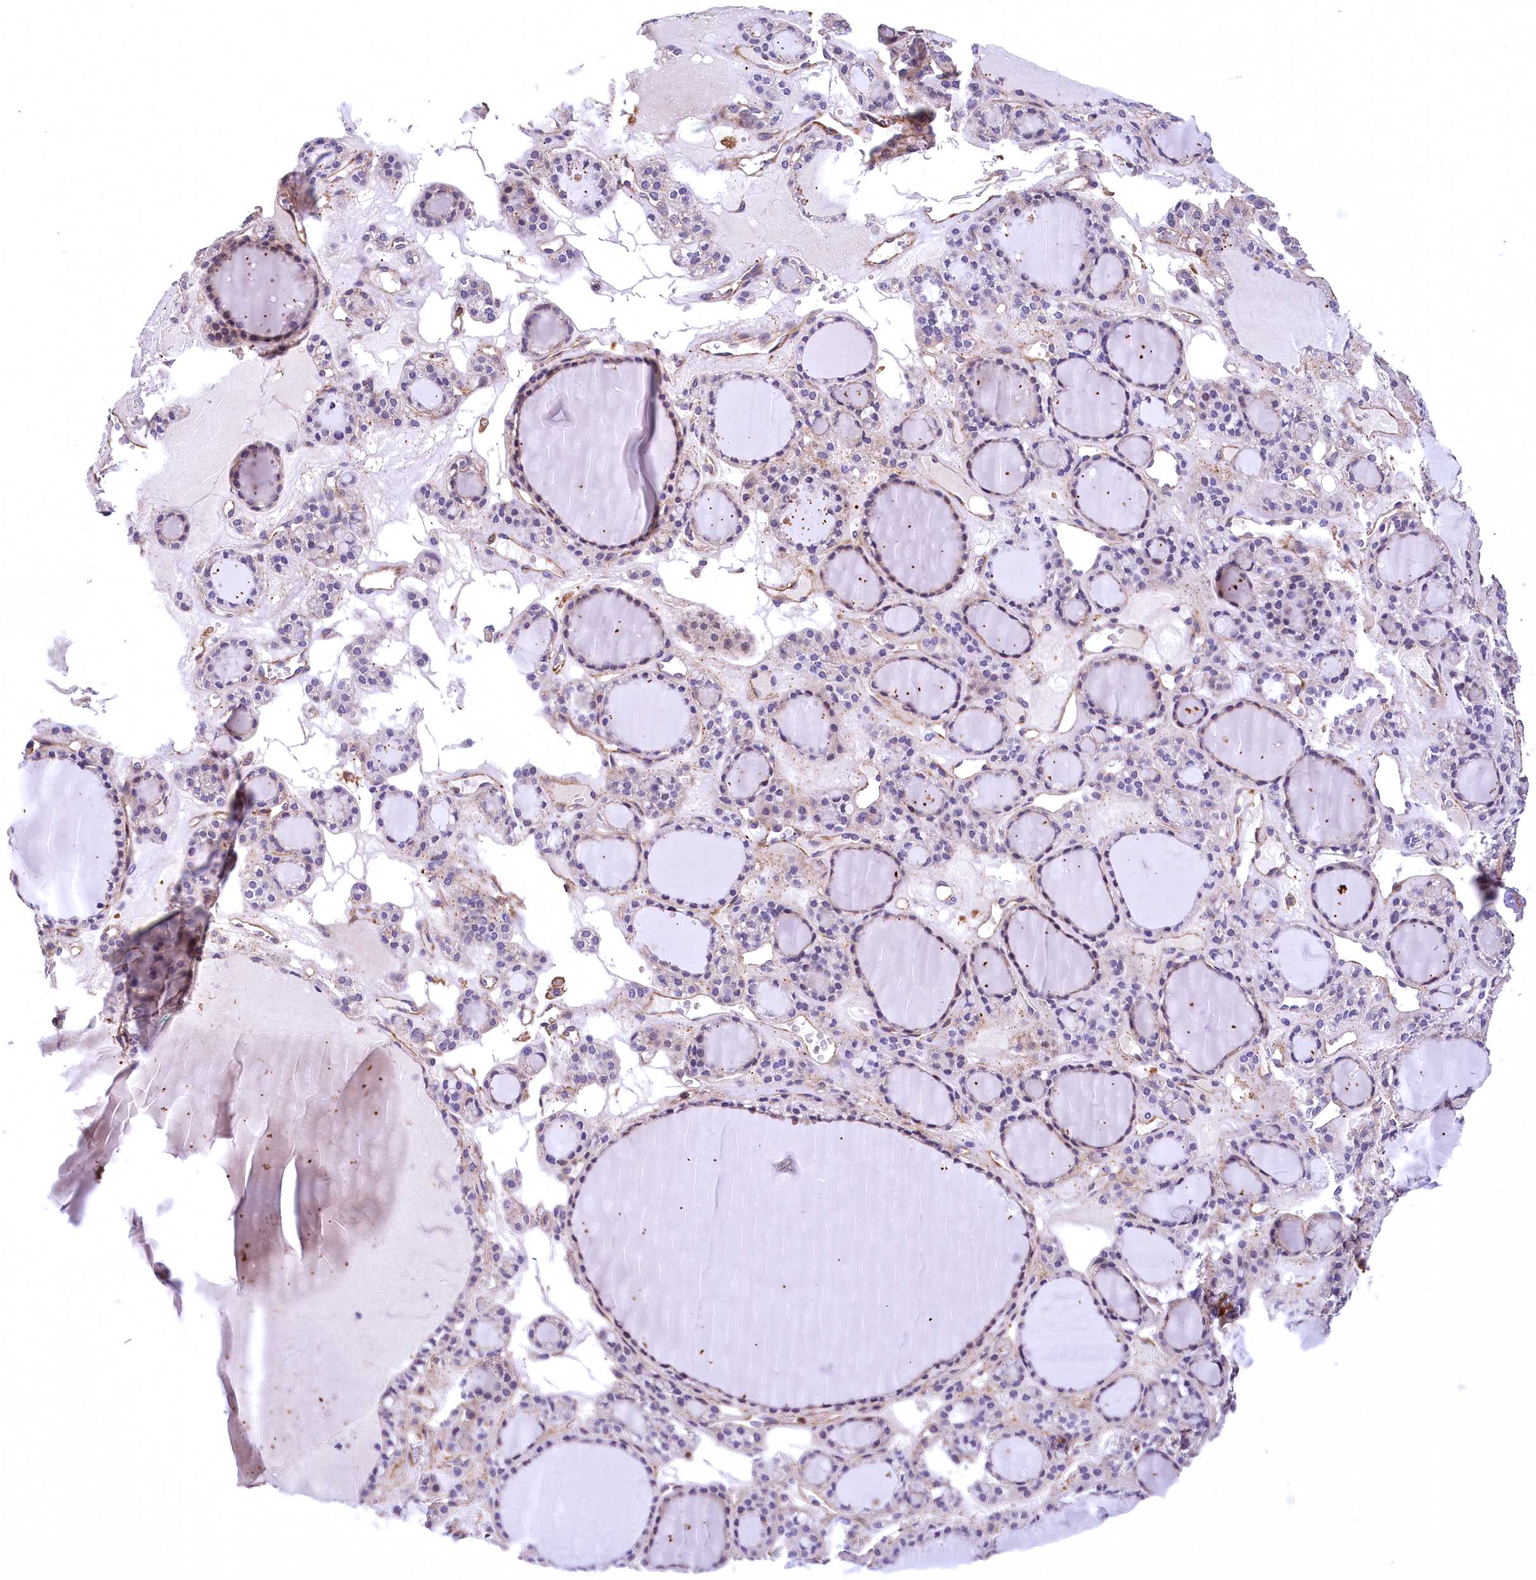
{"staining": {"intensity": "moderate", "quantity": "<25%", "location": "cytoplasmic/membranous"}, "tissue": "thyroid gland", "cell_type": "Glandular cells", "image_type": "normal", "snomed": [{"axis": "morphology", "description": "Normal tissue, NOS"}, {"axis": "topography", "description": "Thyroid gland"}], "caption": "Brown immunohistochemical staining in normal thyroid gland reveals moderate cytoplasmic/membranous positivity in approximately <25% of glandular cells.", "gene": "DPP3", "patient": {"sex": "female", "age": 28}}